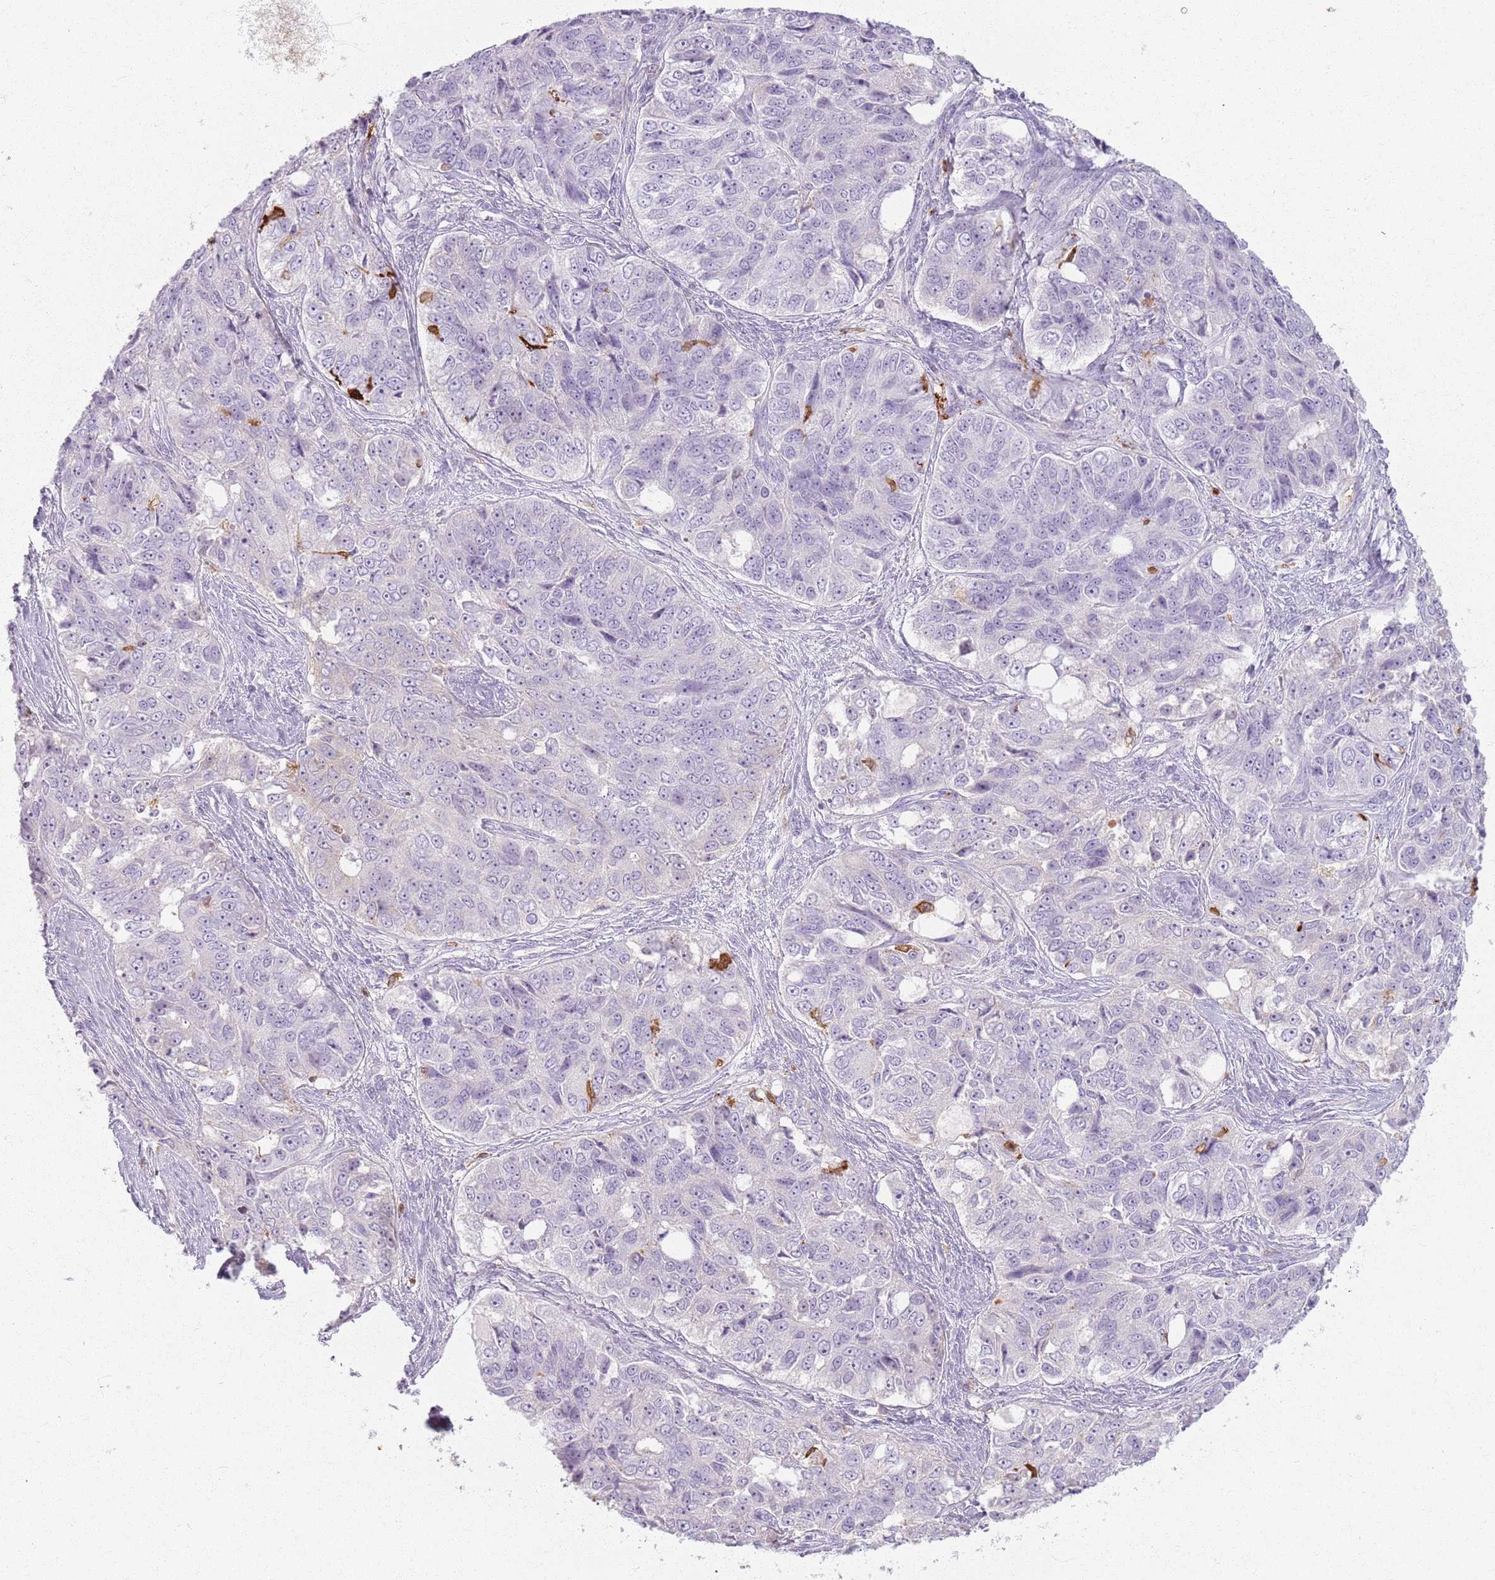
{"staining": {"intensity": "negative", "quantity": "none", "location": "none"}, "tissue": "ovarian cancer", "cell_type": "Tumor cells", "image_type": "cancer", "snomed": [{"axis": "morphology", "description": "Carcinoma, endometroid"}, {"axis": "topography", "description": "Ovary"}], "caption": "Immunohistochemistry photomicrograph of human ovarian cancer stained for a protein (brown), which exhibits no positivity in tumor cells.", "gene": "GDPGP1", "patient": {"sex": "female", "age": 51}}